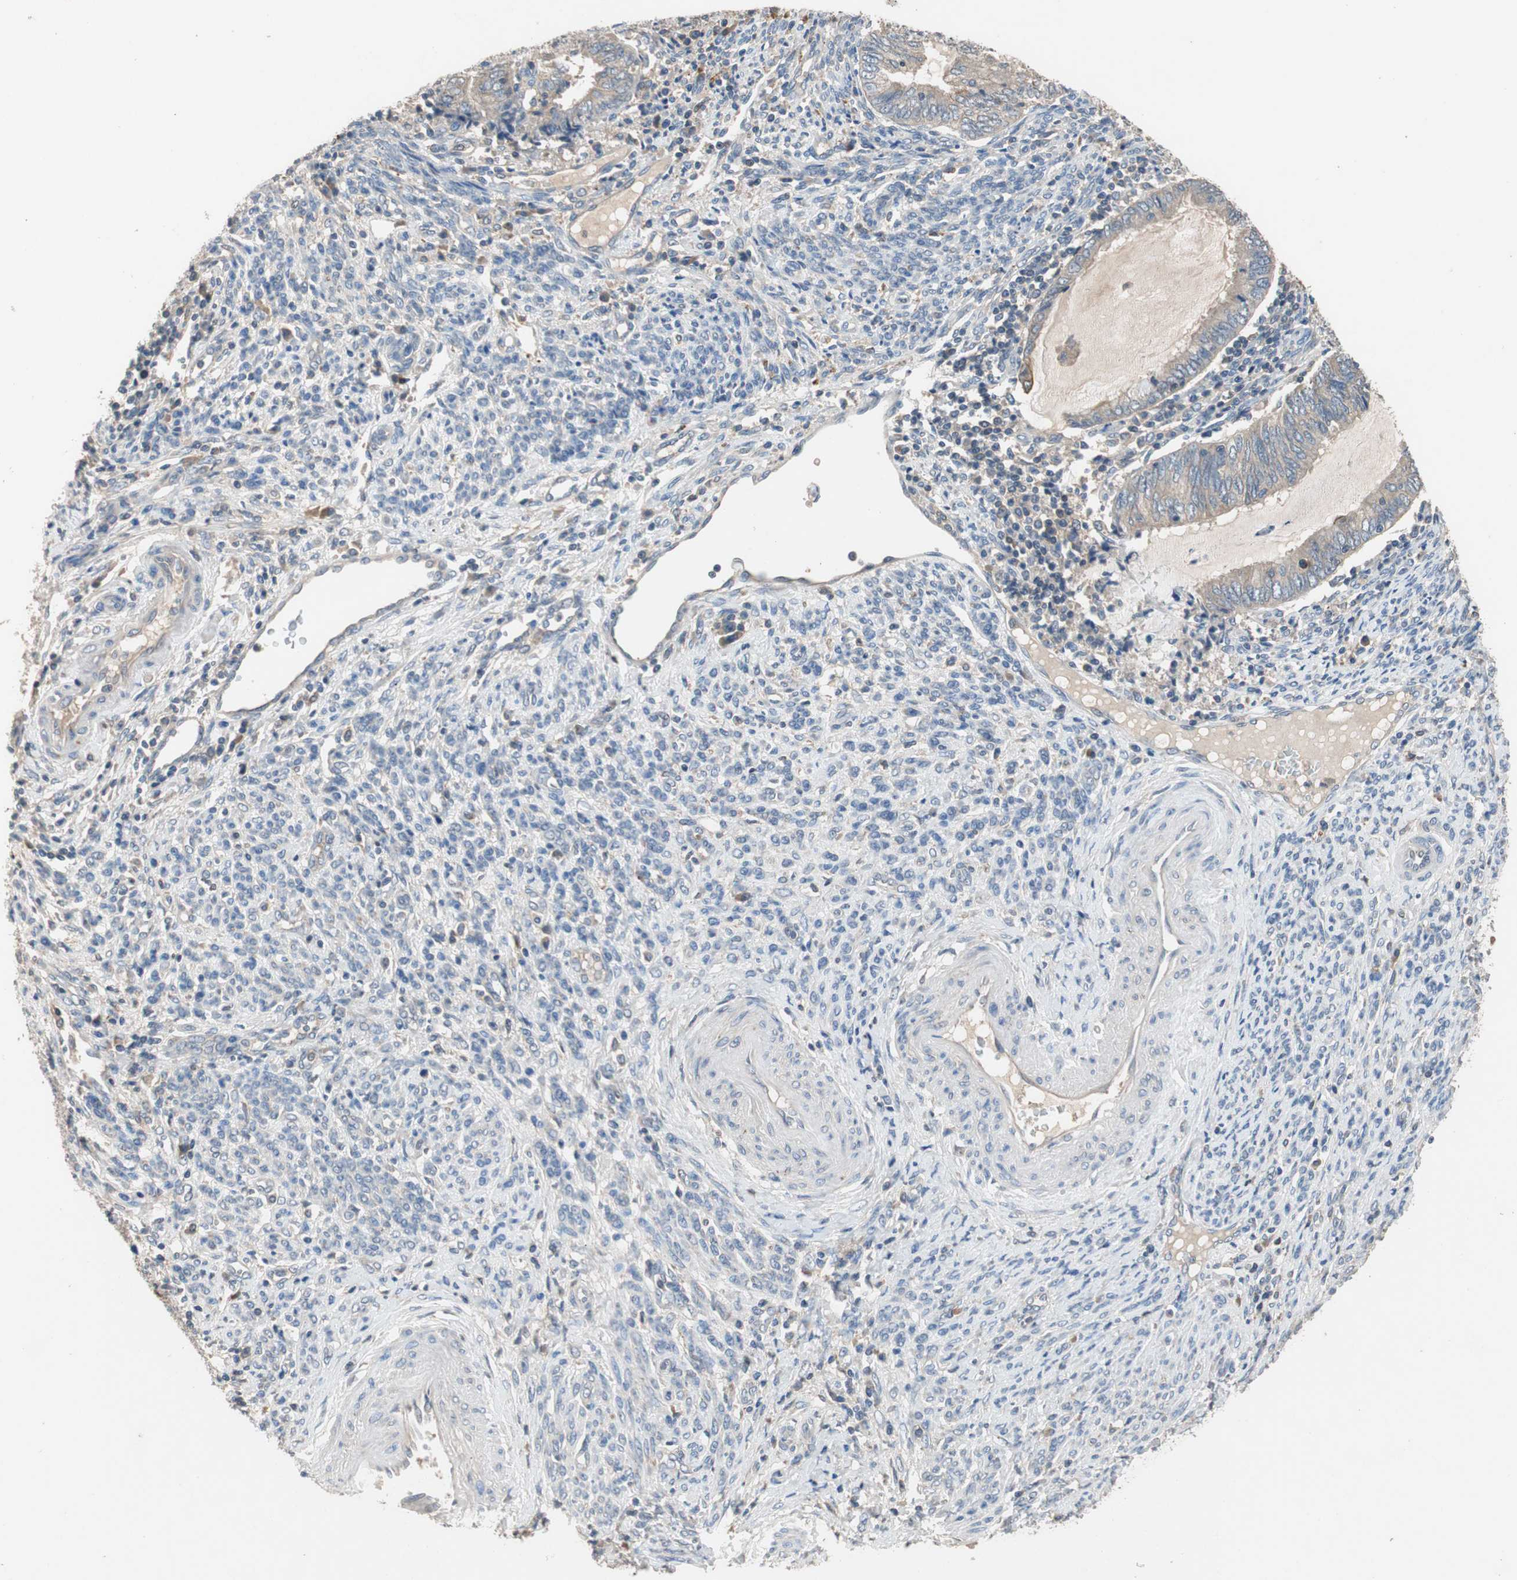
{"staining": {"intensity": "weak", "quantity": ">75%", "location": "cytoplasmic/membranous"}, "tissue": "endometrial cancer", "cell_type": "Tumor cells", "image_type": "cancer", "snomed": [{"axis": "morphology", "description": "Adenocarcinoma, NOS"}, {"axis": "topography", "description": "Uterus"}, {"axis": "topography", "description": "Endometrium"}], "caption": "The micrograph reveals a brown stain indicating the presence of a protein in the cytoplasmic/membranous of tumor cells in endometrial cancer.", "gene": "ADAP1", "patient": {"sex": "female", "age": 70}}